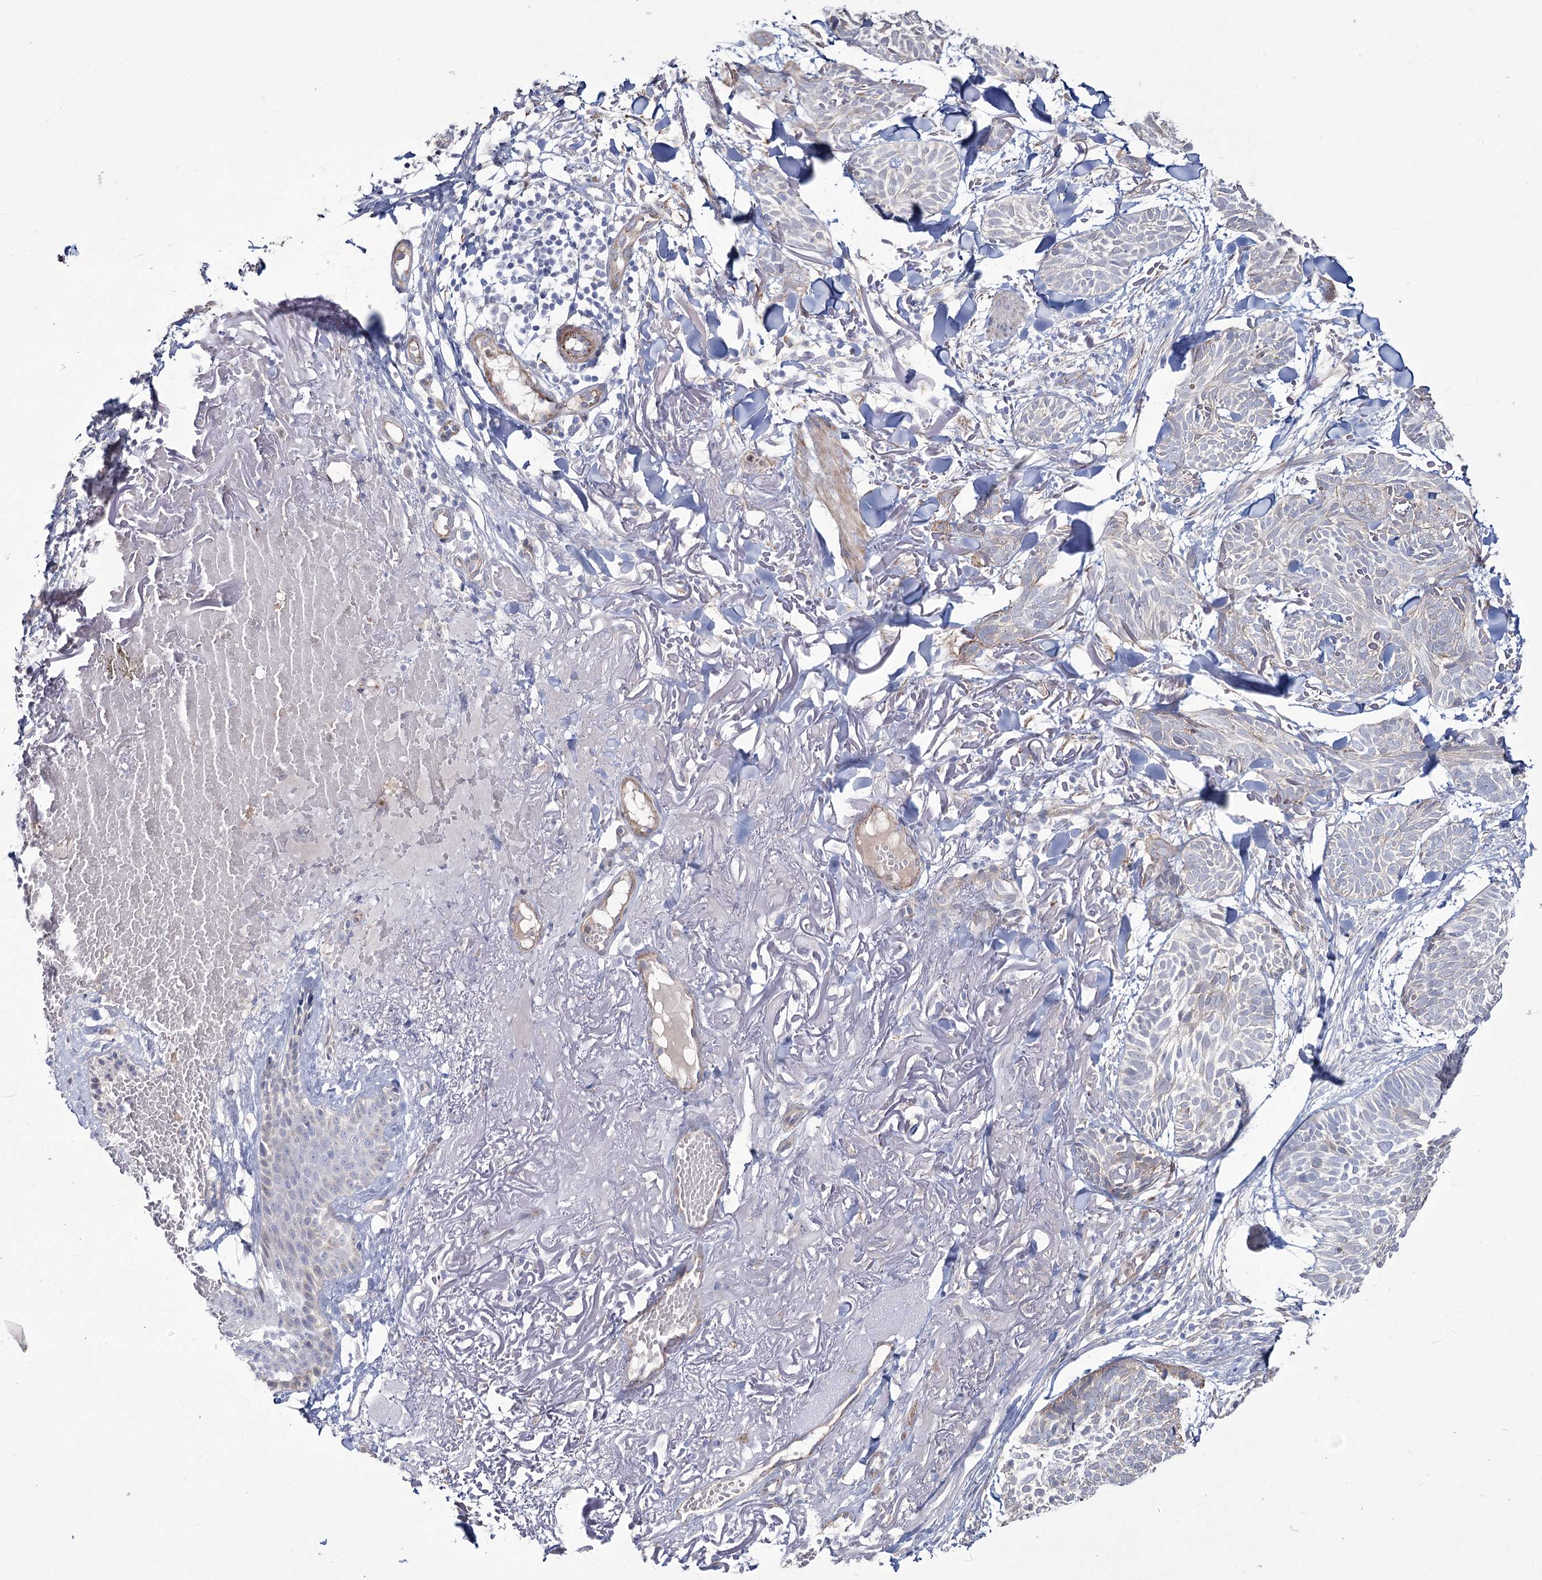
{"staining": {"intensity": "negative", "quantity": "none", "location": "none"}, "tissue": "skin cancer", "cell_type": "Tumor cells", "image_type": "cancer", "snomed": [{"axis": "morphology", "description": "Normal tissue, NOS"}, {"axis": "morphology", "description": "Basal cell carcinoma"}, {"axis": "topography", "description": "Skin"}], "caption": "Immunohistochemistry histopathology image of skin cancer stained for a protein (brown), which displays no staining in tumor cells.", "gene": "ME3", "patient": {"sex": "male", "age": 66}}